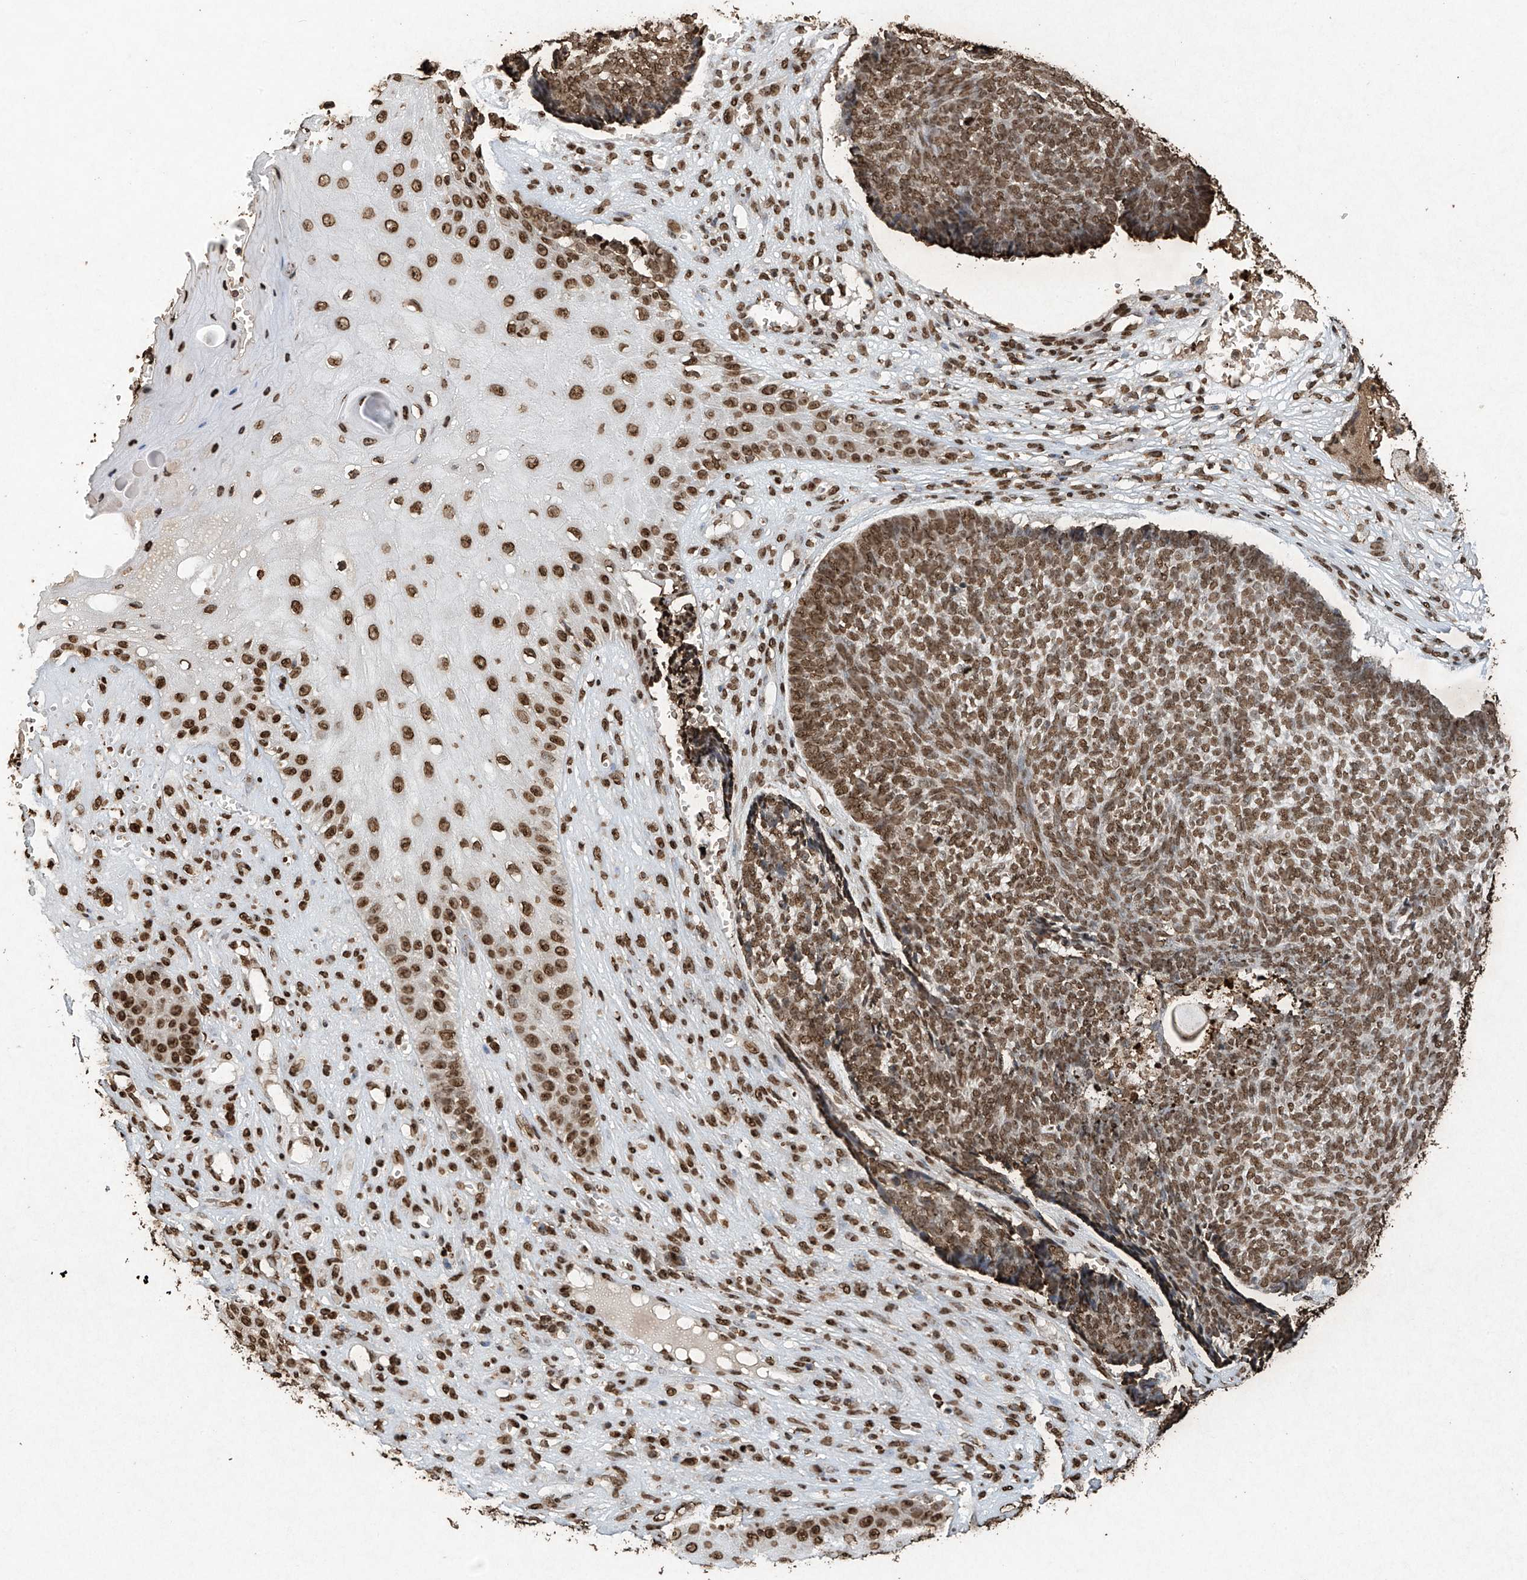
{"staining": {"intensity": "strong", "quantity": ">75%", "location": "nuclear"}, "tissue": "skin cancer", "cell_type": "Tumor cells", "image_type": "cancer", "snomed": [{"axis": "morphology", "description": "Basal cell carcinoma"}, {"axis": "topography", "description": "Skin"}], "caption": "Approximately >75% of tumor cells in human skin basal cell carcinoma show strong nuclear protein expression as visualized by brown immunohistochemical staining.", "gene": "H3-3A", "patient": {"sex": "male", "age": 84}}